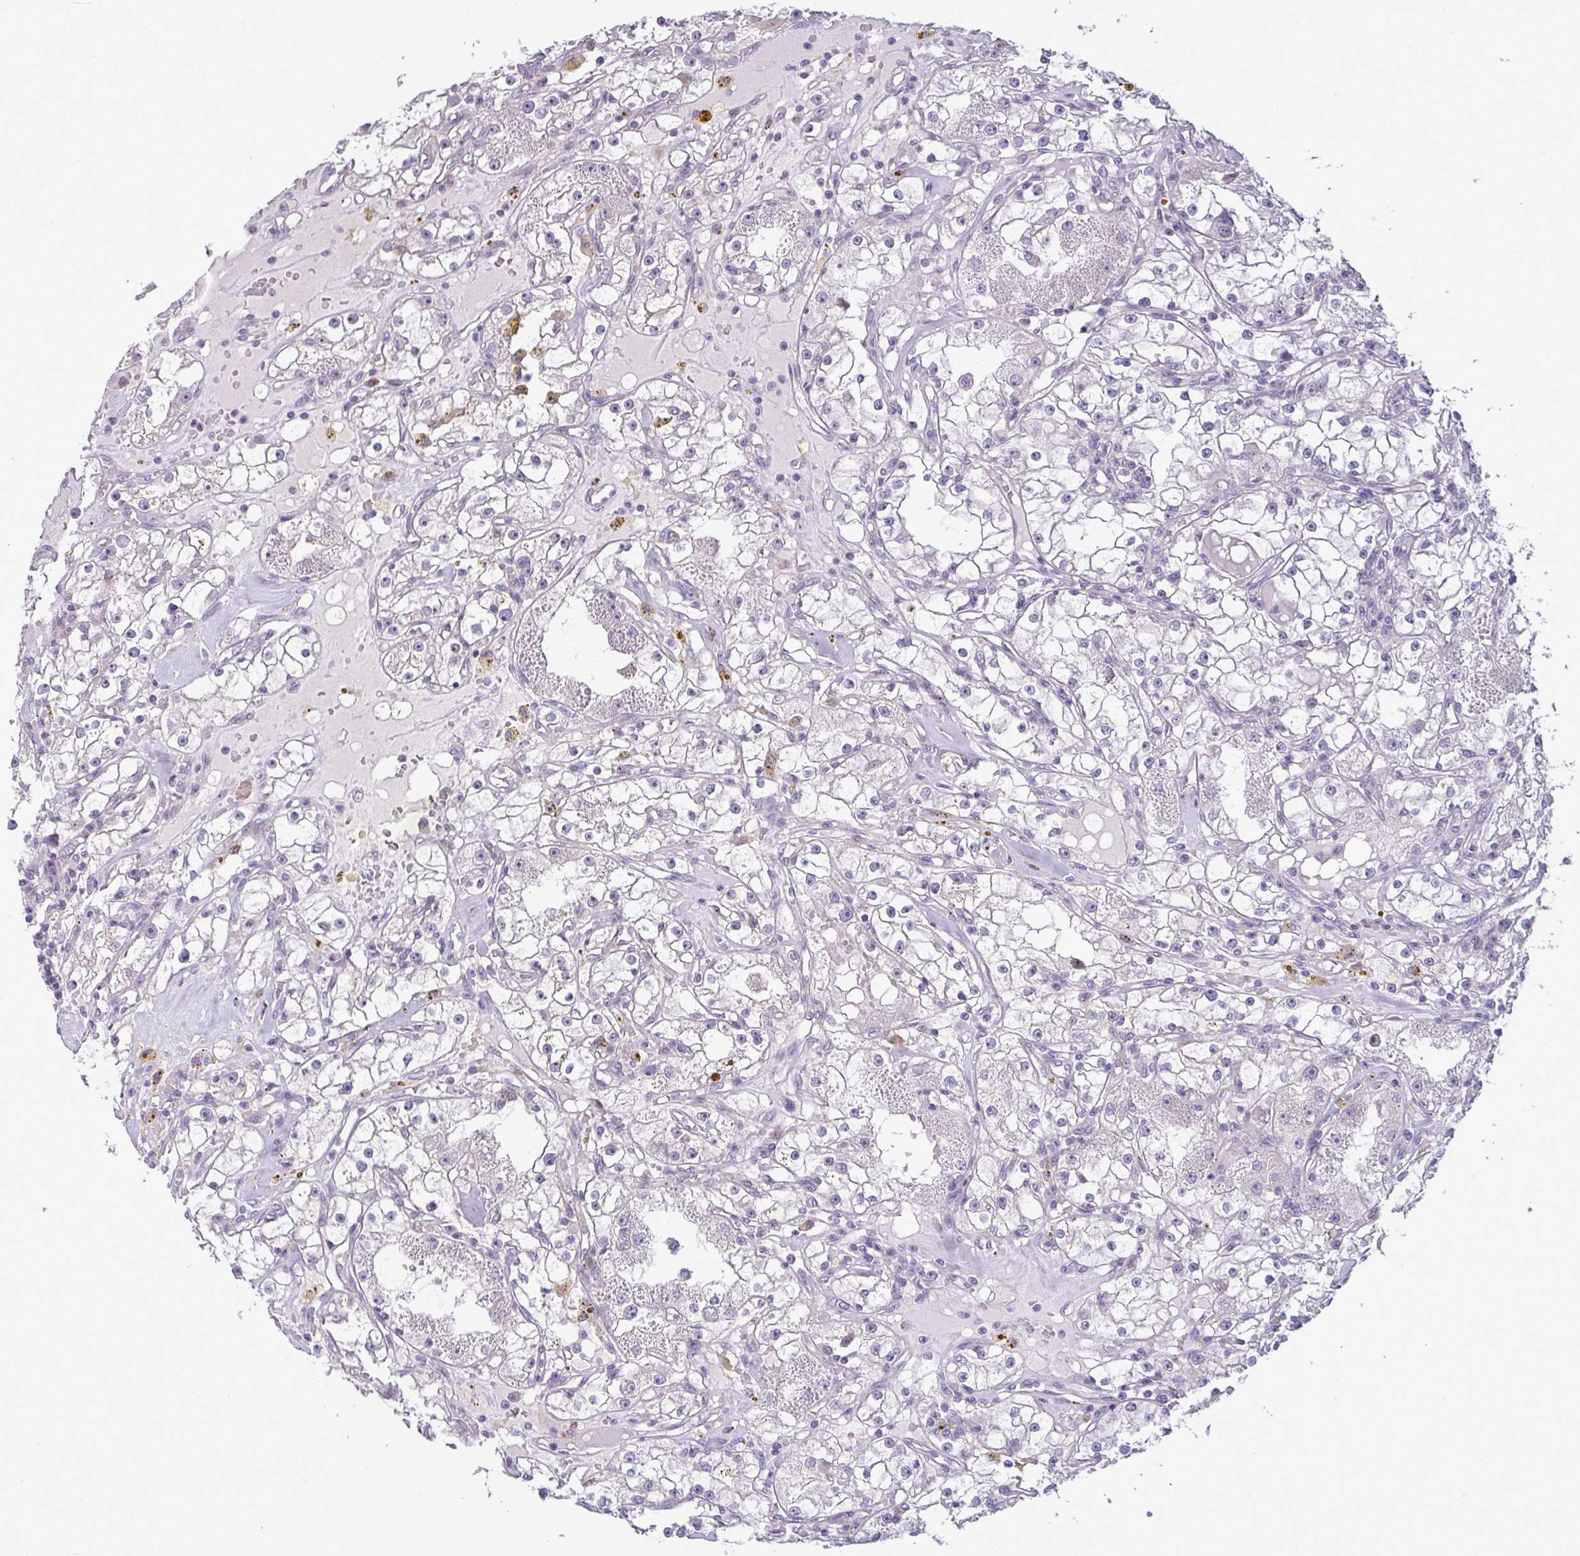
{"staining": {"intensity": "negative", "quantity": "none", "location": "none"}, "tissue": "renal cancer", "cell_type": "Tumor cells", "image_type": "cancer", "snomed": [{"axis": "morphology", "description": "Adenocarcinoma, NOS"}, {"axis": "topography", "description": "Kidney"}], "caption": "Immunohistochemical staining of renal cancer (adenocarcinoma) demonstrates no significant positivity in tumor cells. (Brightfield microscopy of DAB immunohistochemistry (IHC) at high magnification).", "gene": "NT5C1A", "patient": {"sex": "male", "age": 56}}